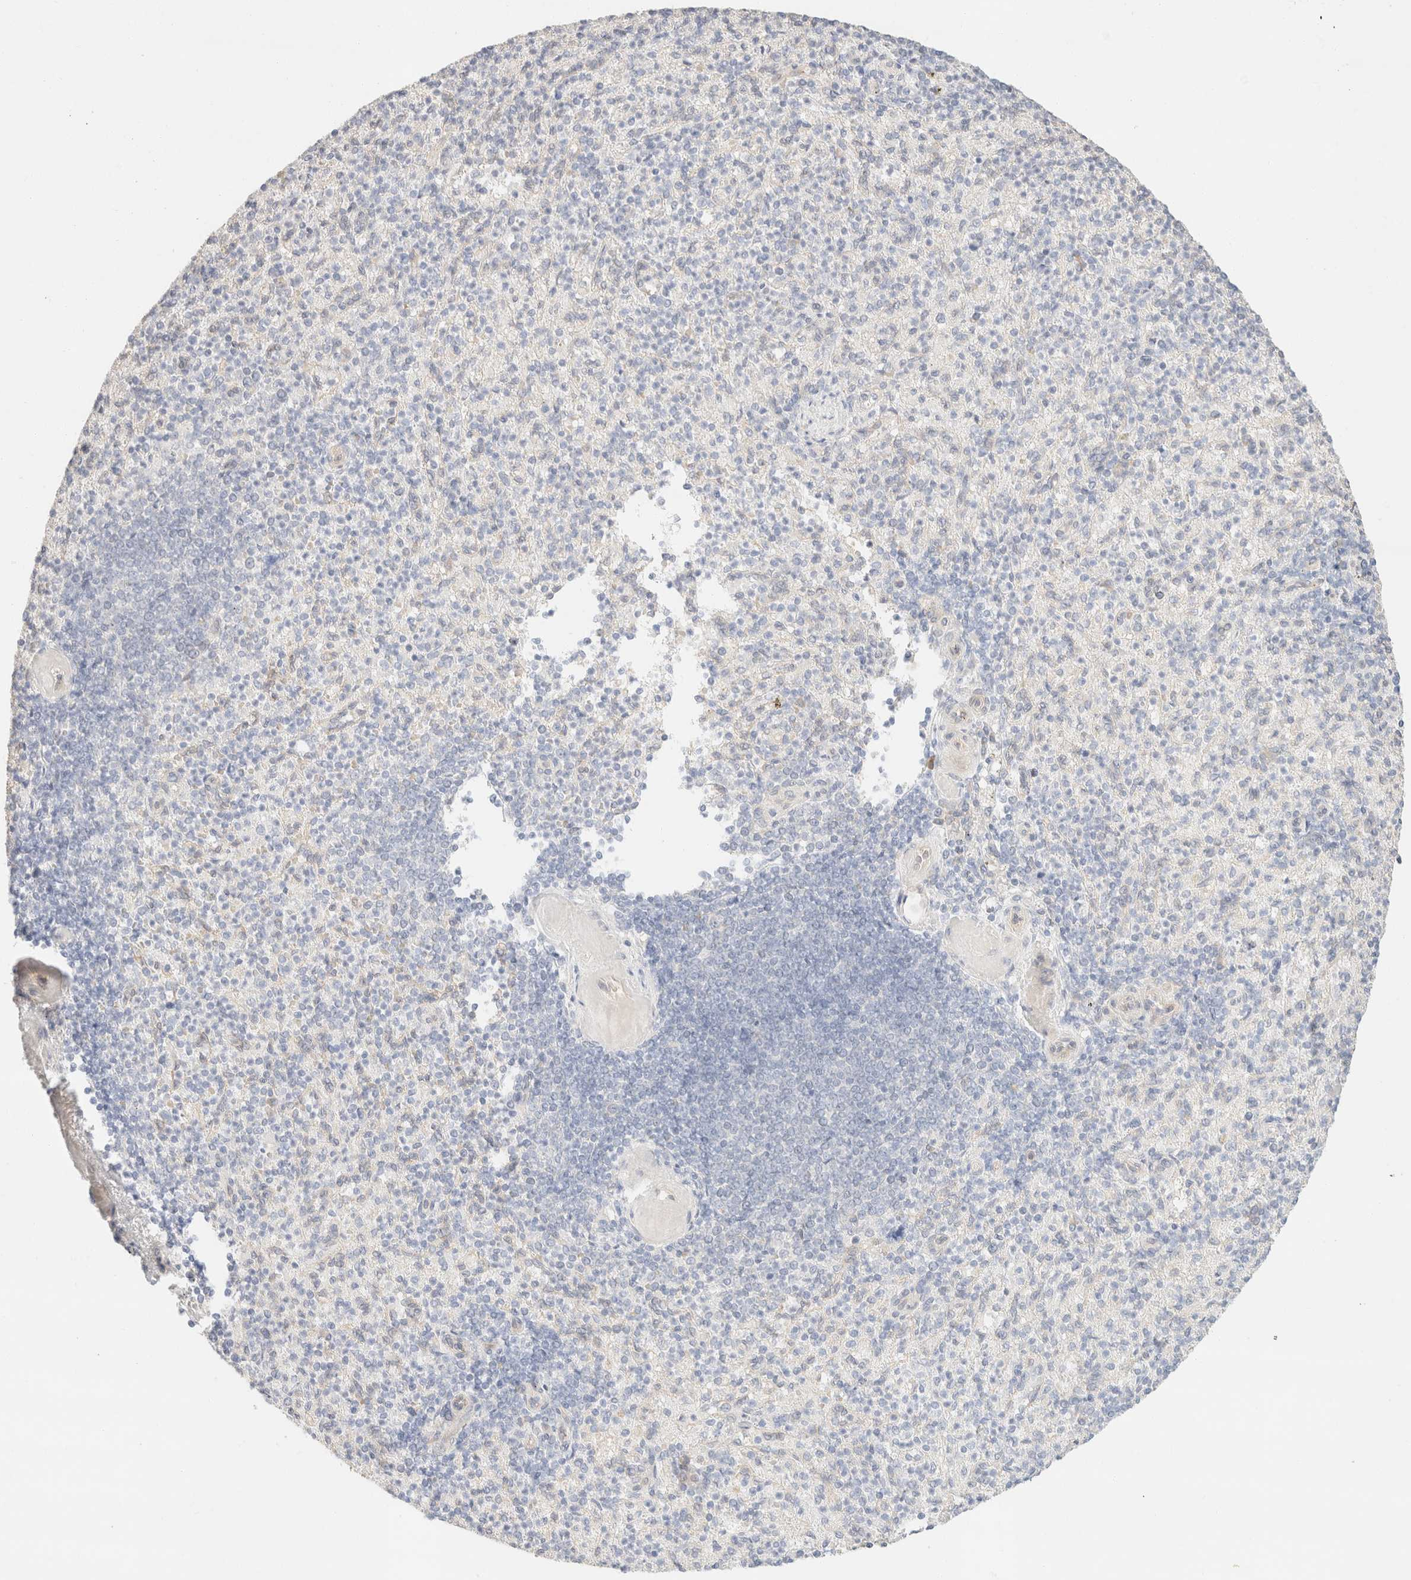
{"staining": {"intensity": "negative", "quantity": "none", "location": "none"}, "tissue": "spleen", "cell_type": "Cells in red pulp", "image_type": "normal", "snomed": [{"axis": "morphology", "description": "Normal tissue, NOS"}, {"axis": "topography", "description": "Spleen"}], "caption": "Protein analysis of unremarkable spleen shows no significant staining in cells in red pulp. (DAB (3,3'-diaminobenzidine) IHC visualized using brightfield microscopy, high magnification).", "gene": "CSNK1E", "patient": {"sex": "female", "age": 74}}